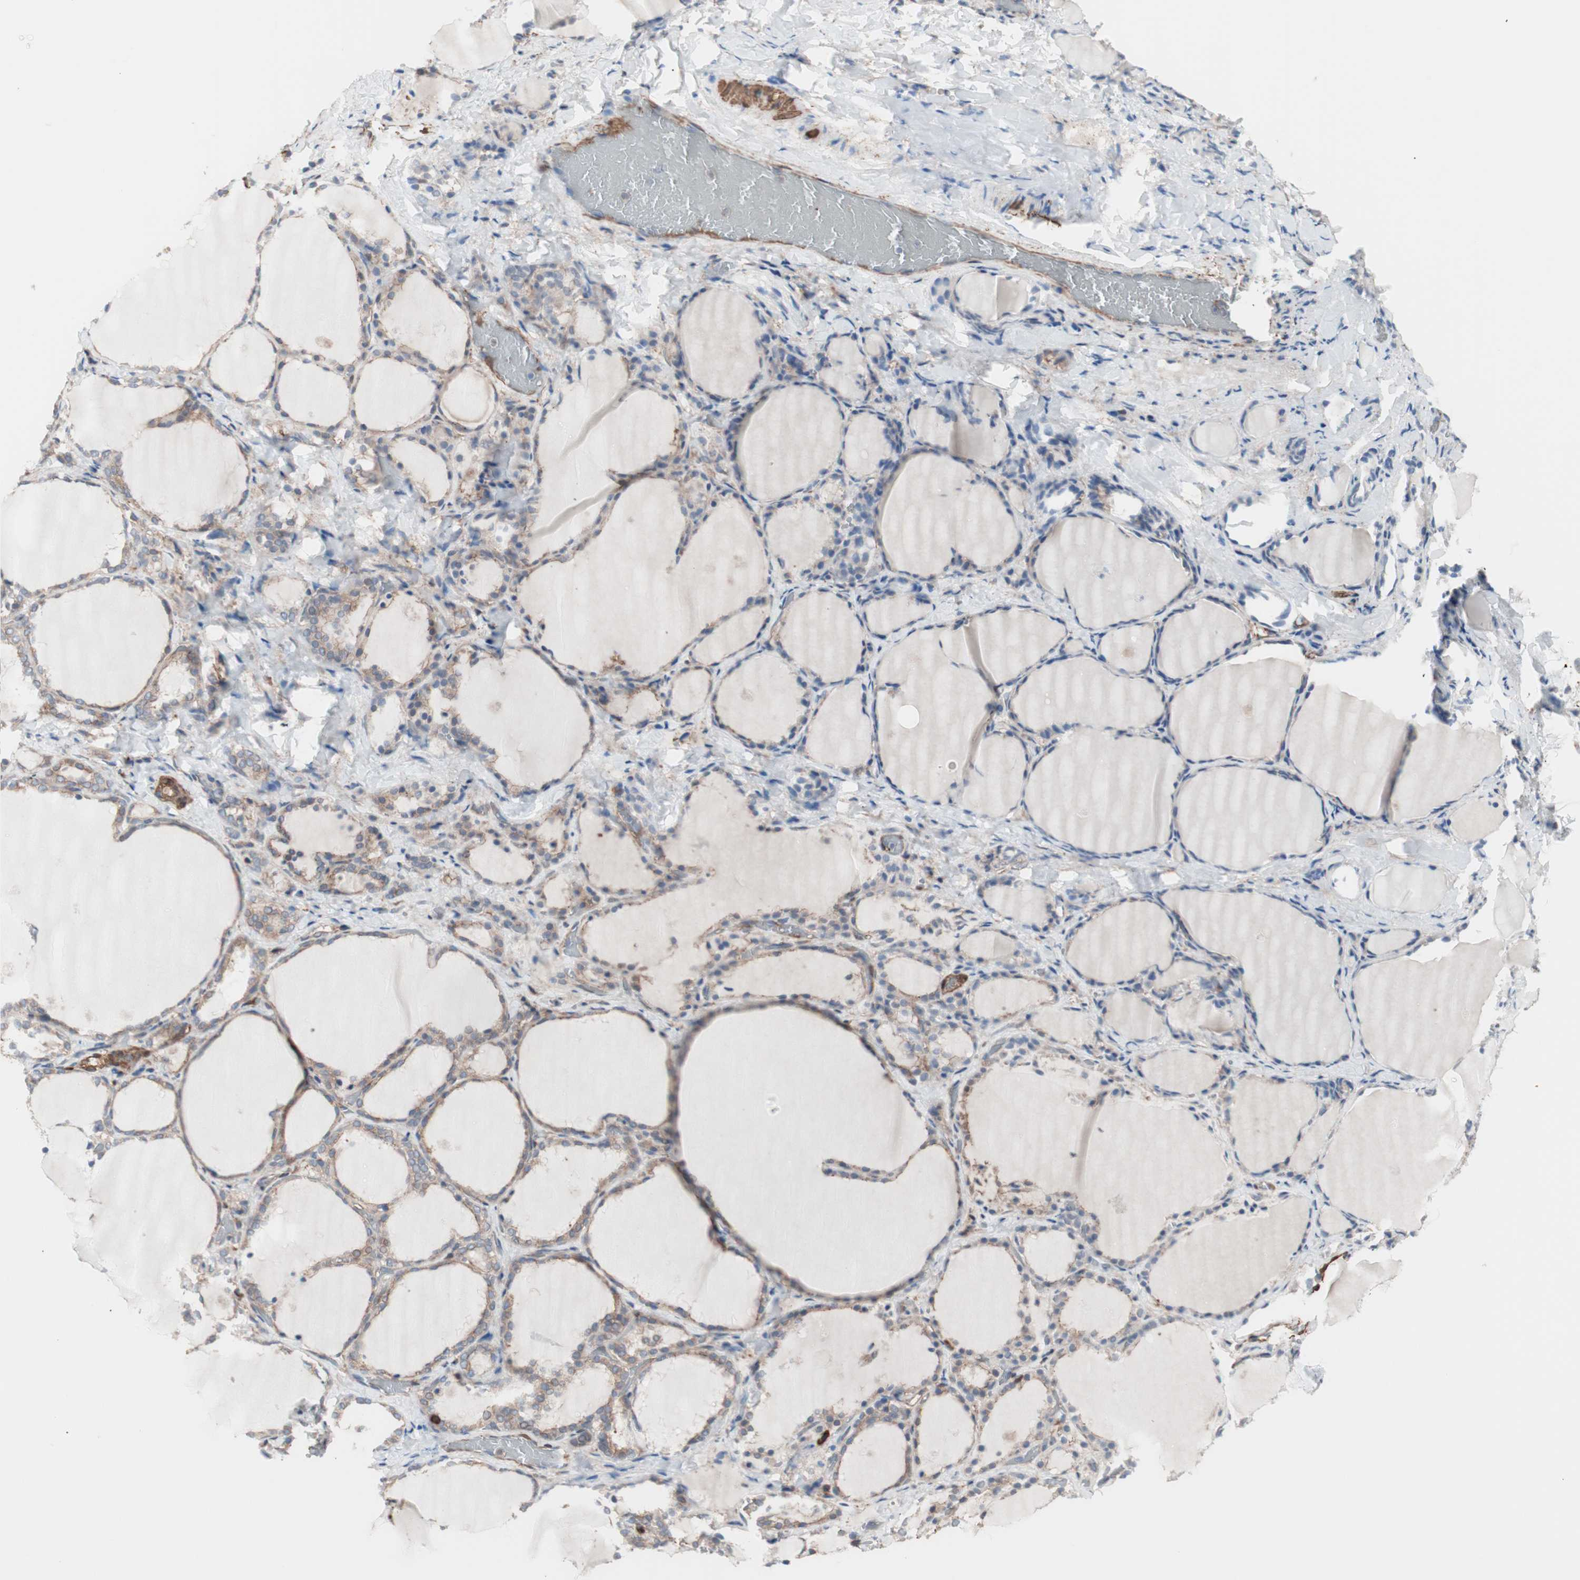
{"staining": {"intensity": "weak", "quantity": ">75%", "location": "cytoplasmic/membranous"}, "tissue": "thyroid gland", "cell_type": "Glandular cells", "image_type": "normal", "snomed": [{"axis": "morphology", "description": "Normal tissue, NOS"}, {"axis": "morphology", "description": "Papillary adenocarcinoma, NOS"}, {"axis": "topography", "description": "Thyroid gland"}], "caption": "Thyroid gland stained with immunohistochemistry demonstrates weak cytoplasmic/membranous positivity in approximately >75% of glandular cells.", "gene": "ALG5", "patient": {"sex": "female", "age": 30}}